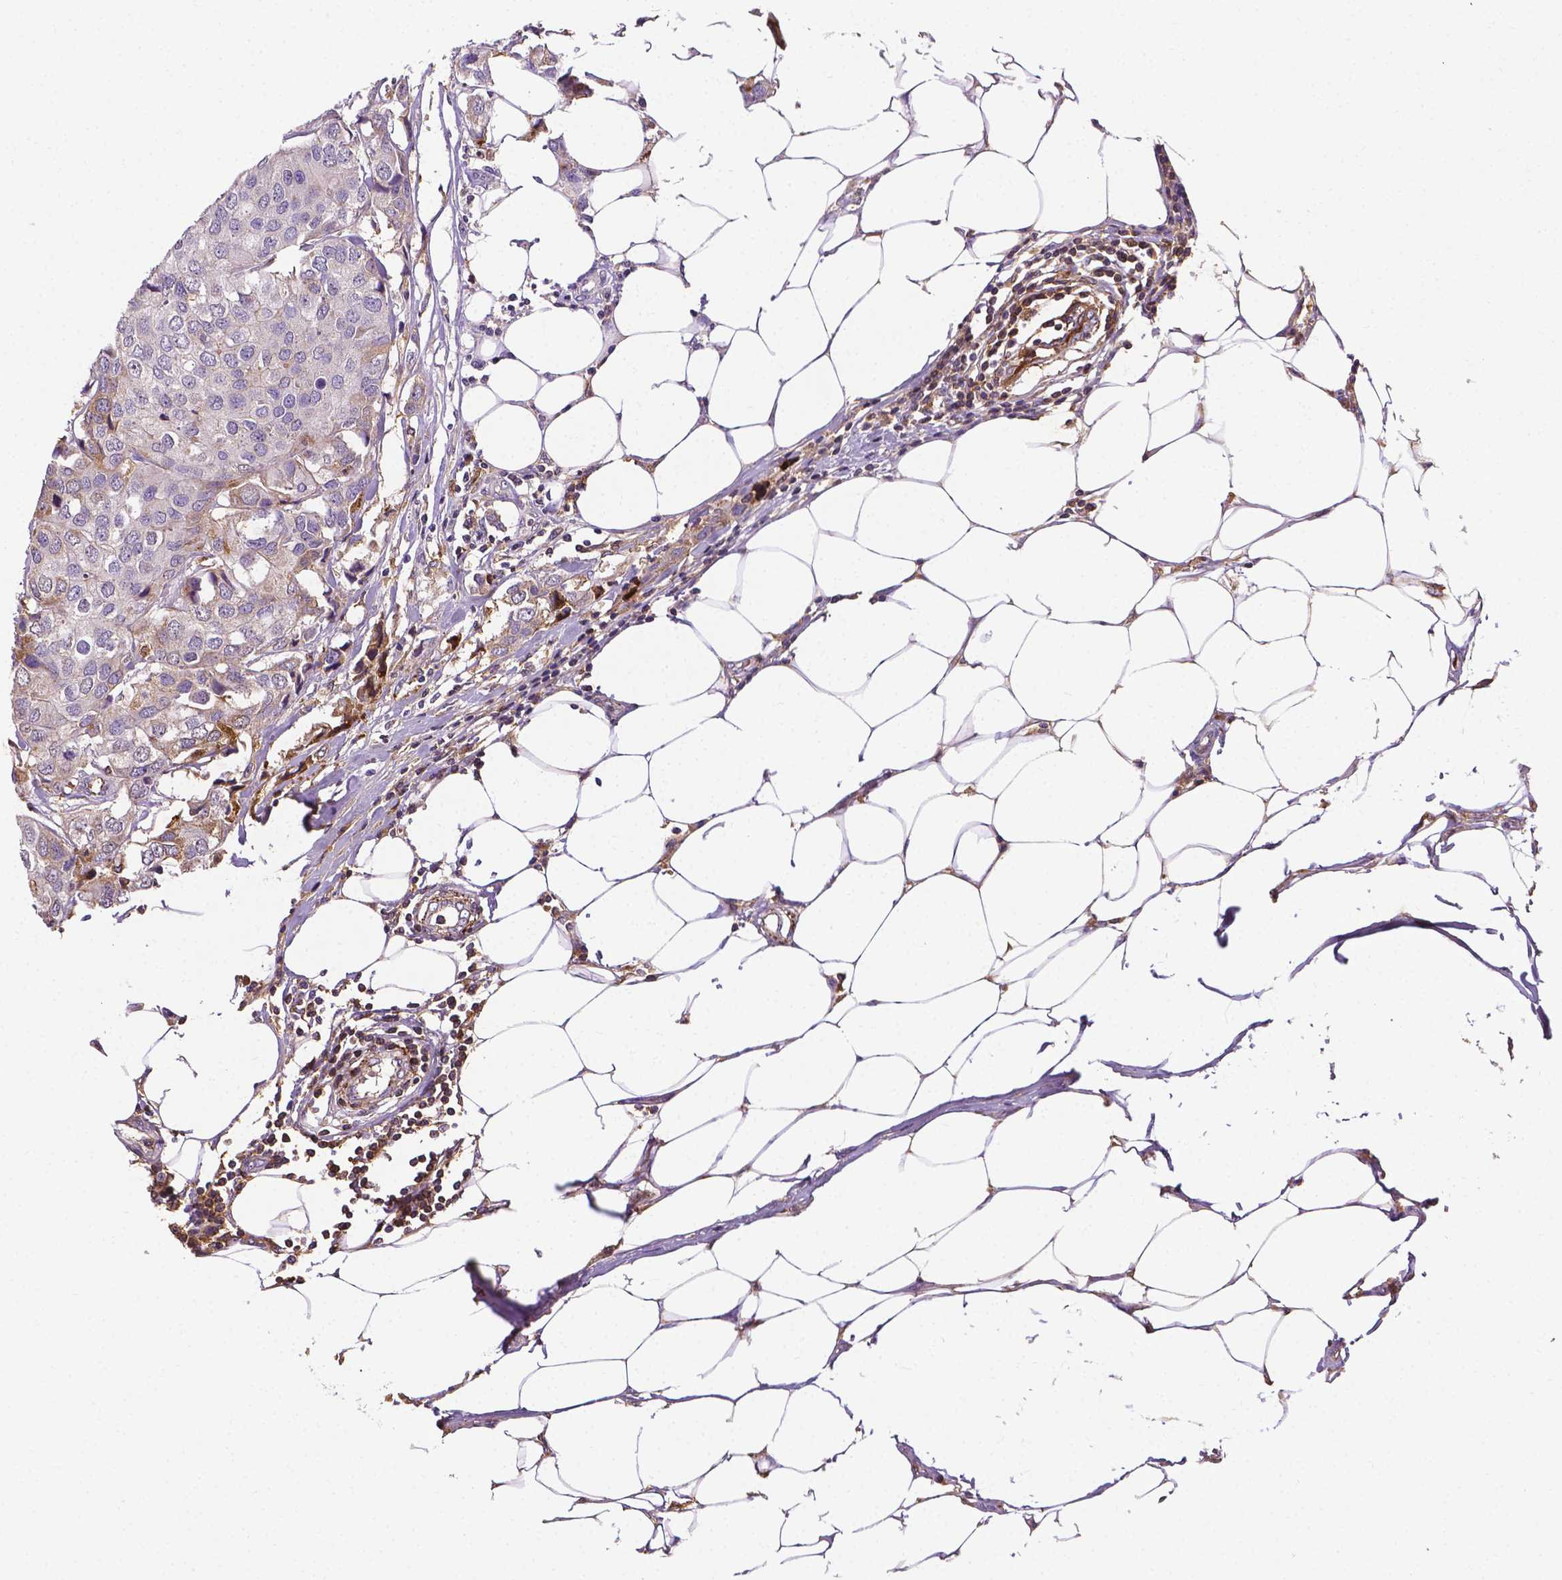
{"staining": {"intensity": "moderate", "quantity": ">75%", "location": "cytoplasmic/membranous"}, "tissue": "breast cancer", "cell_type": "Tumor cells", "image_type": "cancer", "snomed": [{"axis": "morphology", "description": "Duct carcinoma"}, {"axis": "topography", "description": "Breast"}], "caption": "The micrograph displays a brown stain indicating the presence of a protein in the cytoplasmic/membranous of tumor cells in breast infiltrating ductal carcinoma. The protein of interest is shown in brown color, while the nuclei are stained blue.", "gene": "APOE", "patient": {"sex": "female", "age": 80}}